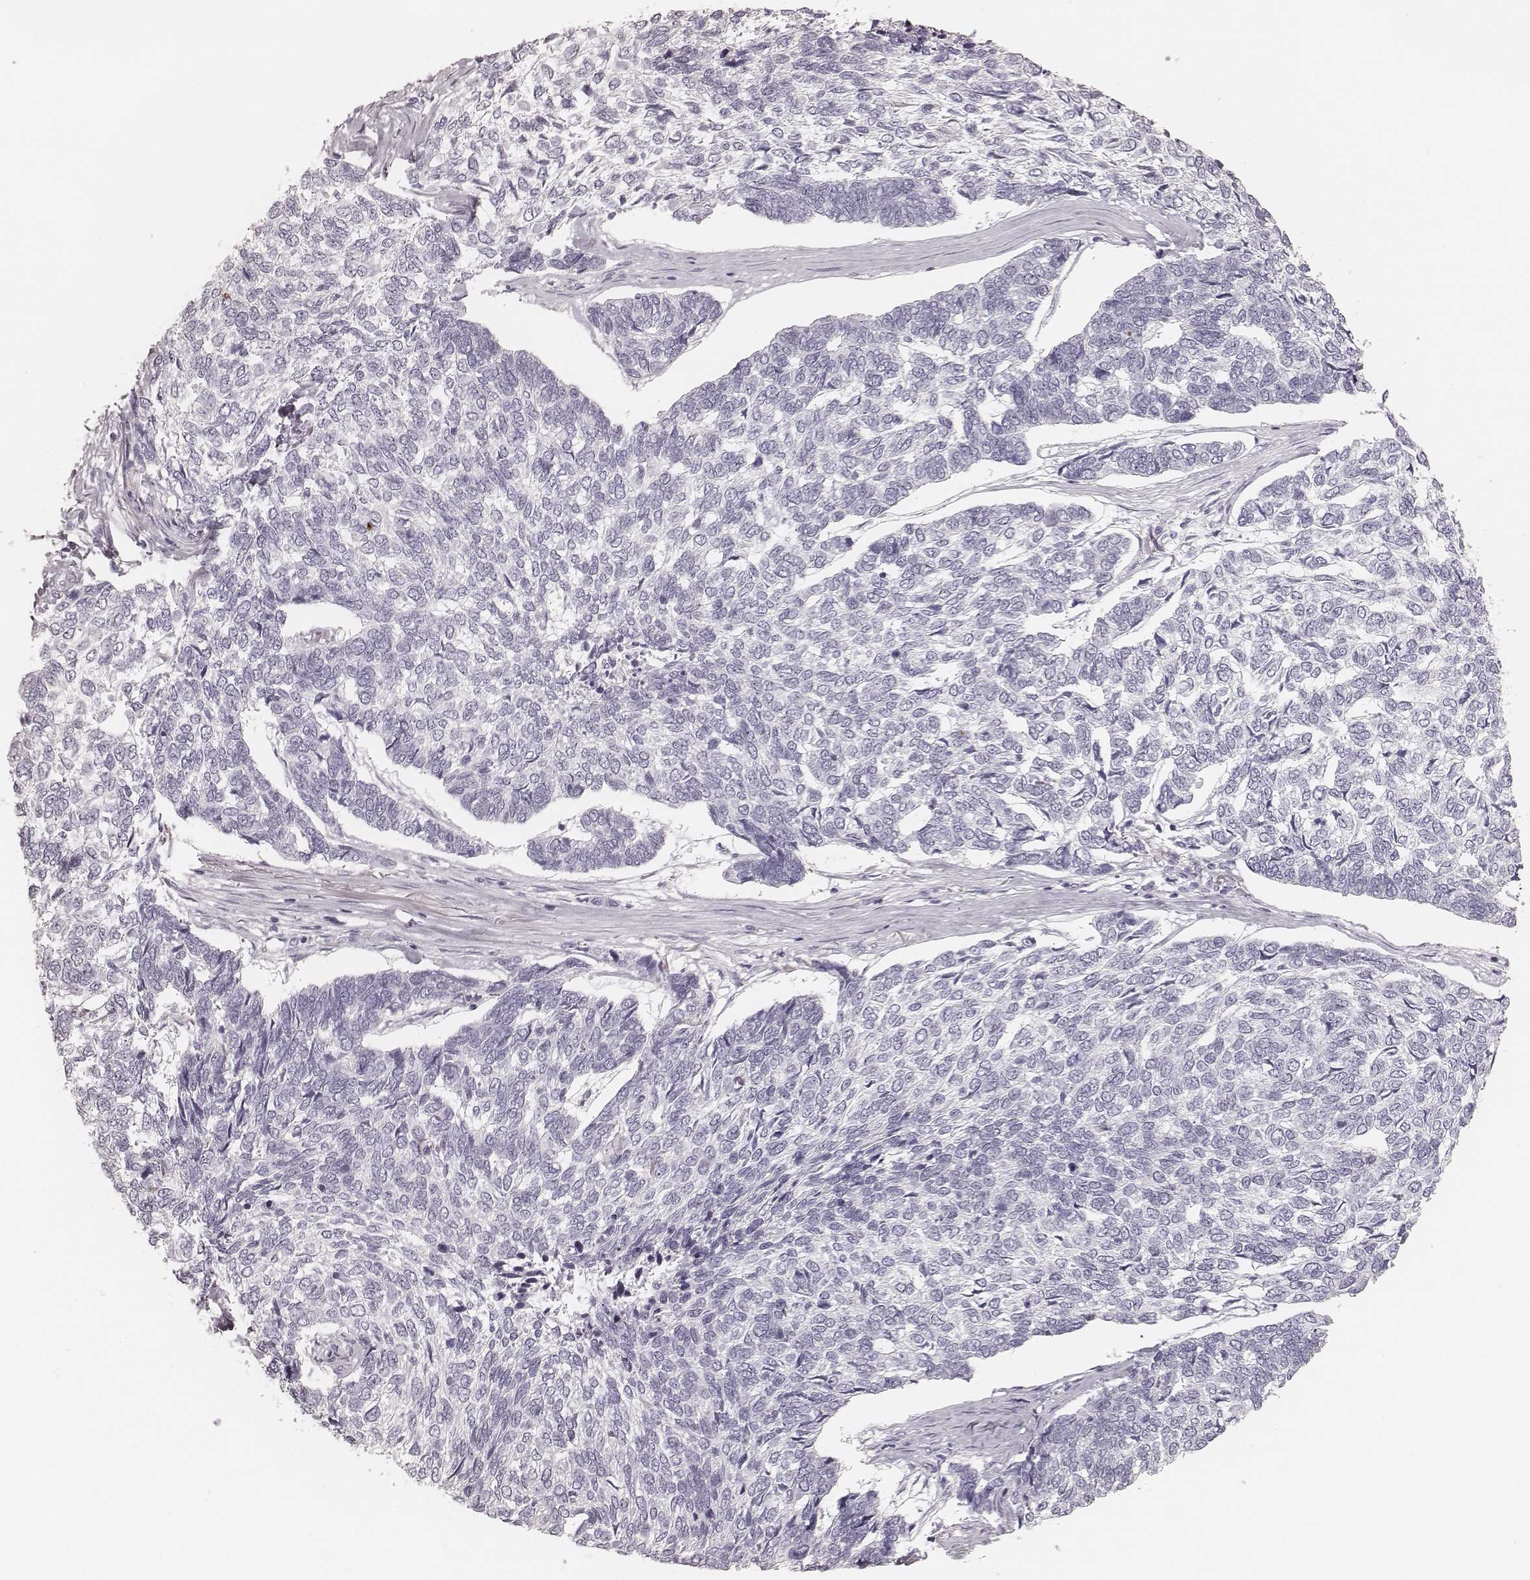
{"staining": {"intensity": "negative", "quantity": "none", "location": "none"}, "tissue": "skin cancer", "cell_type": "Tumor cells", "image_type": "cancer", "snomed": [{"axis": "morphology", "description": "Basal cell carcinoma"}, {"axis": "topography", "description": "Skin"}], "caption": "A photomicrograph of human skin cancer (basal cell carcinoma) is negative for staining in tumor cells. The staining was performed using DAB to visualize the protein expression in brown, while the nuclei were stained in blue with hematoxylin (Magnification: 20x).", "gene": "KRT82", "patient": {"sex": "female", "age": 65}}